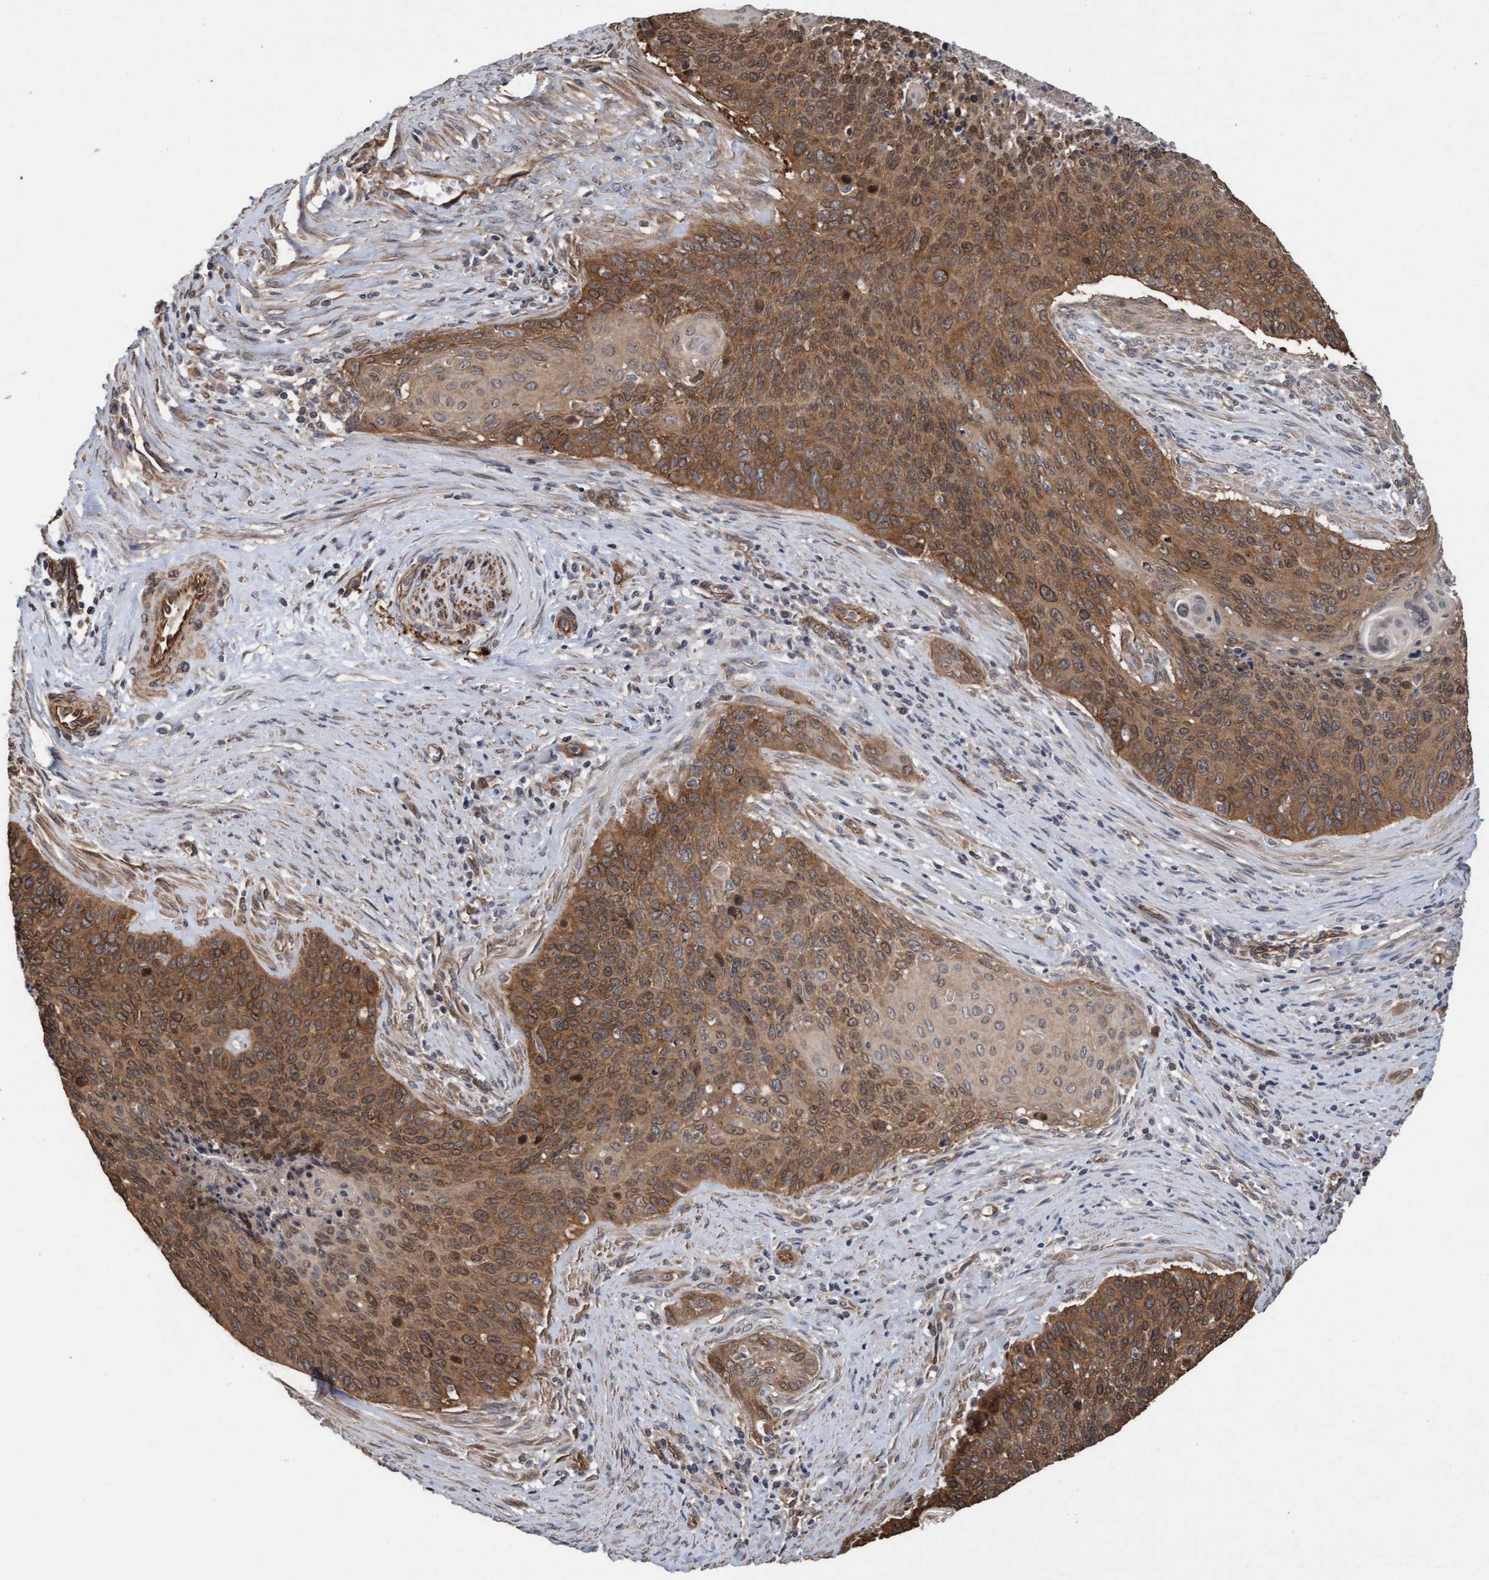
{"staining": {"intensity": "moderate", "quantity": ">75%", "location": "cytoplasmic/membranous,nuclear"}, "tissue": "cervical cancer", "cell_type": "Tumor cells", "image_type": "cancer", "snomed": [{"axis": "morphology", "description": "Squamous cell carcinoma, NOS"}, {"axis": "topography", "description": "Cervix"}], "caption": "A brown stain highlights moderate cytoplasmic/membranous and nuclear positivity of a protein in human squamous cell carcinoma (cervical) tumor cells.", "gene": "CDC42EP4", "patient": {"sex": "female", "age": 55}}